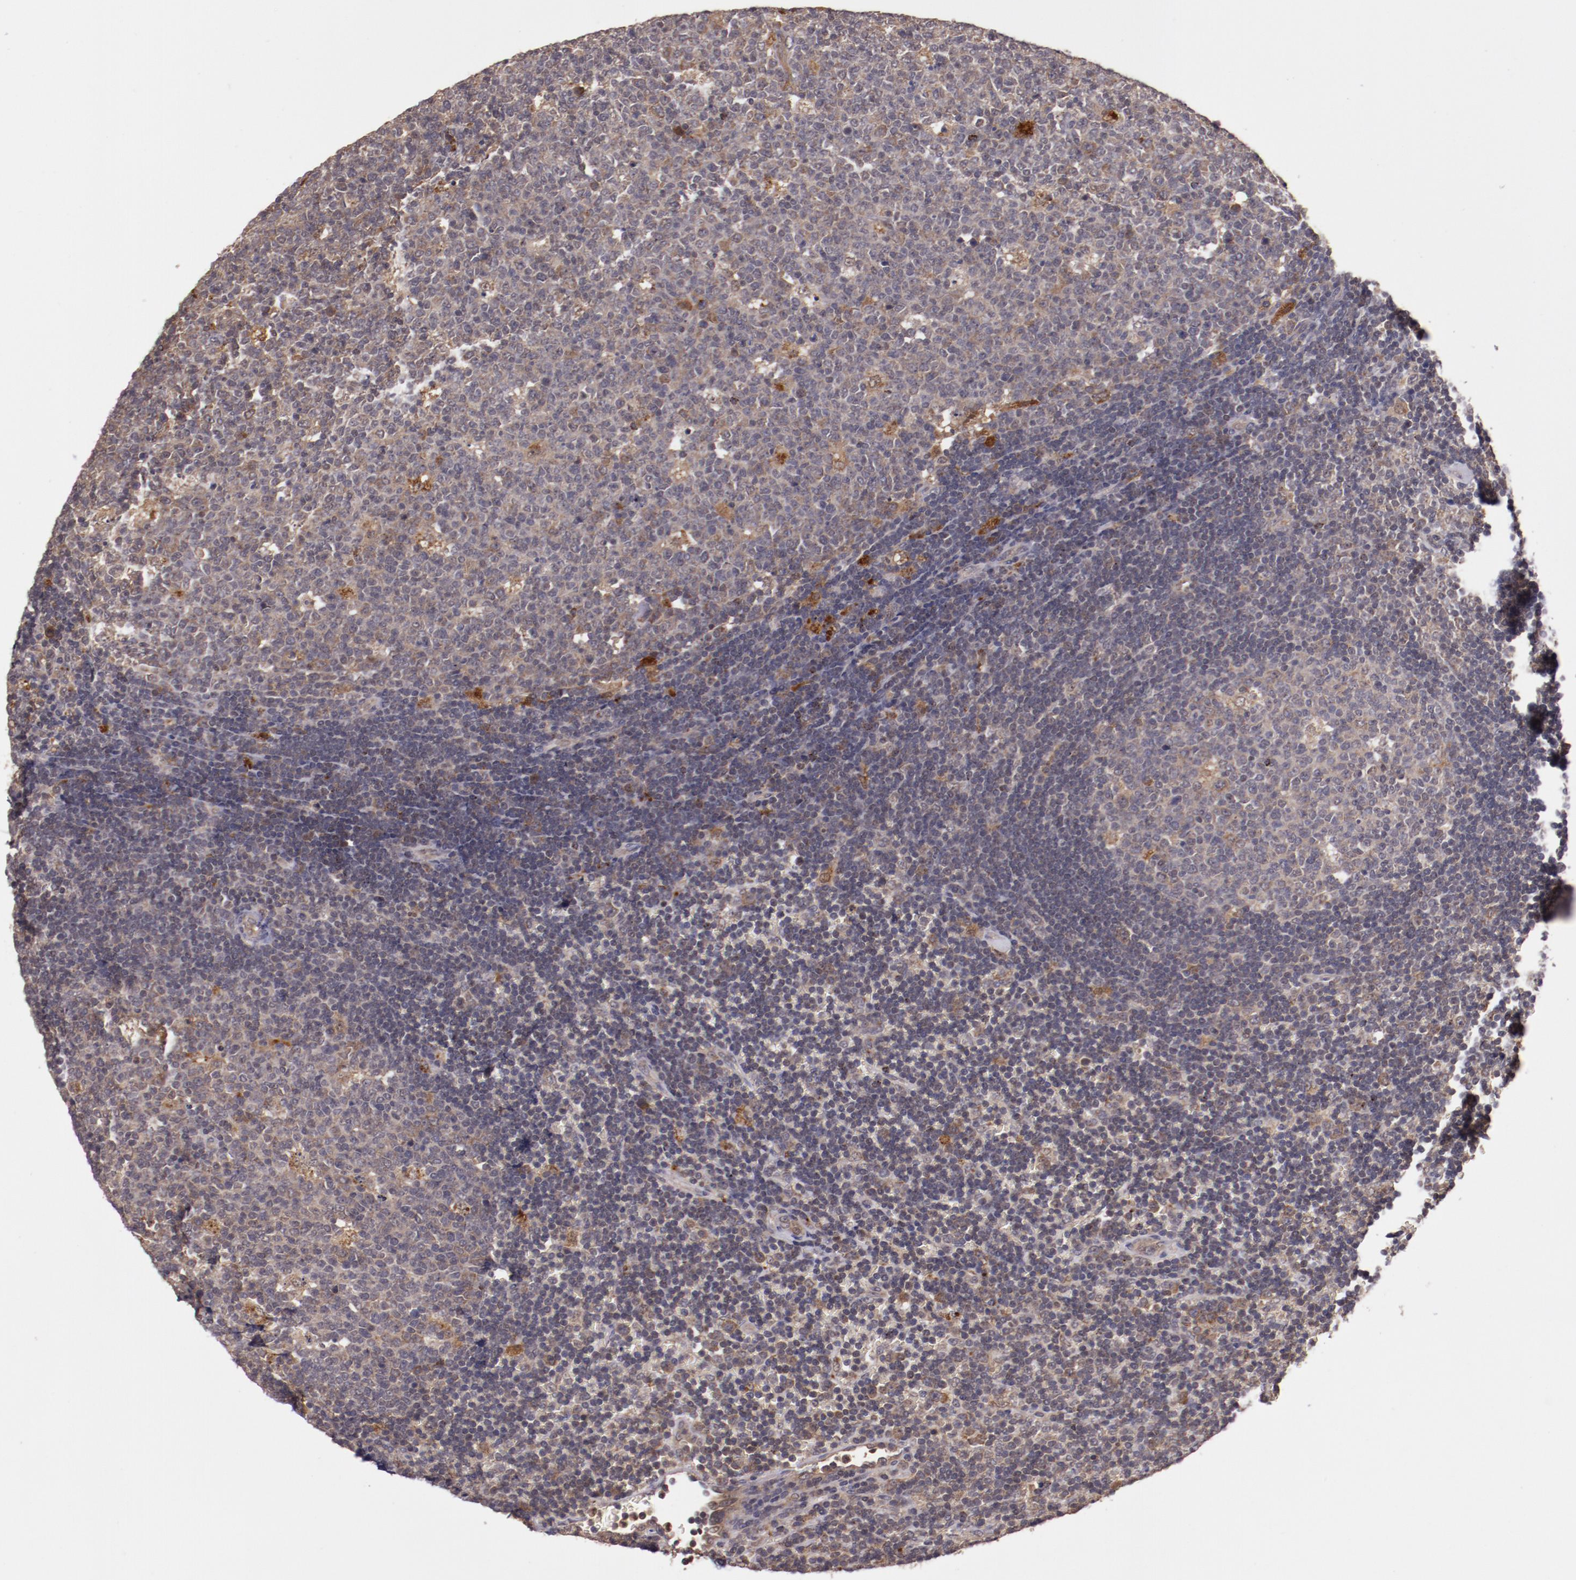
{"staining": {"intensity": "moderate", "quantity": "<25%", "location": "cytoplasmic/membranous"}, "tissue": "lymph node", "cell_type": "Germinal center cells", "image_type": "normal", "snomed": [{"axis": "morphology", "description": "Normal tissue, NOS"}, {"axis": "topography", "description": "Lymph node"}, {"axis": "topography", "description": "Salivary gland"}], "caption": "This photomicrograph exhibits benign lymph node stained with IHC to label a protein in brown. The cytoplasmic/membranous of germinal center cells show moderate positivity for the protein. Nuclei are counter-stained blue.", "gene": "FTSJ1", "patient": {"sex": "male", "age": 8}}